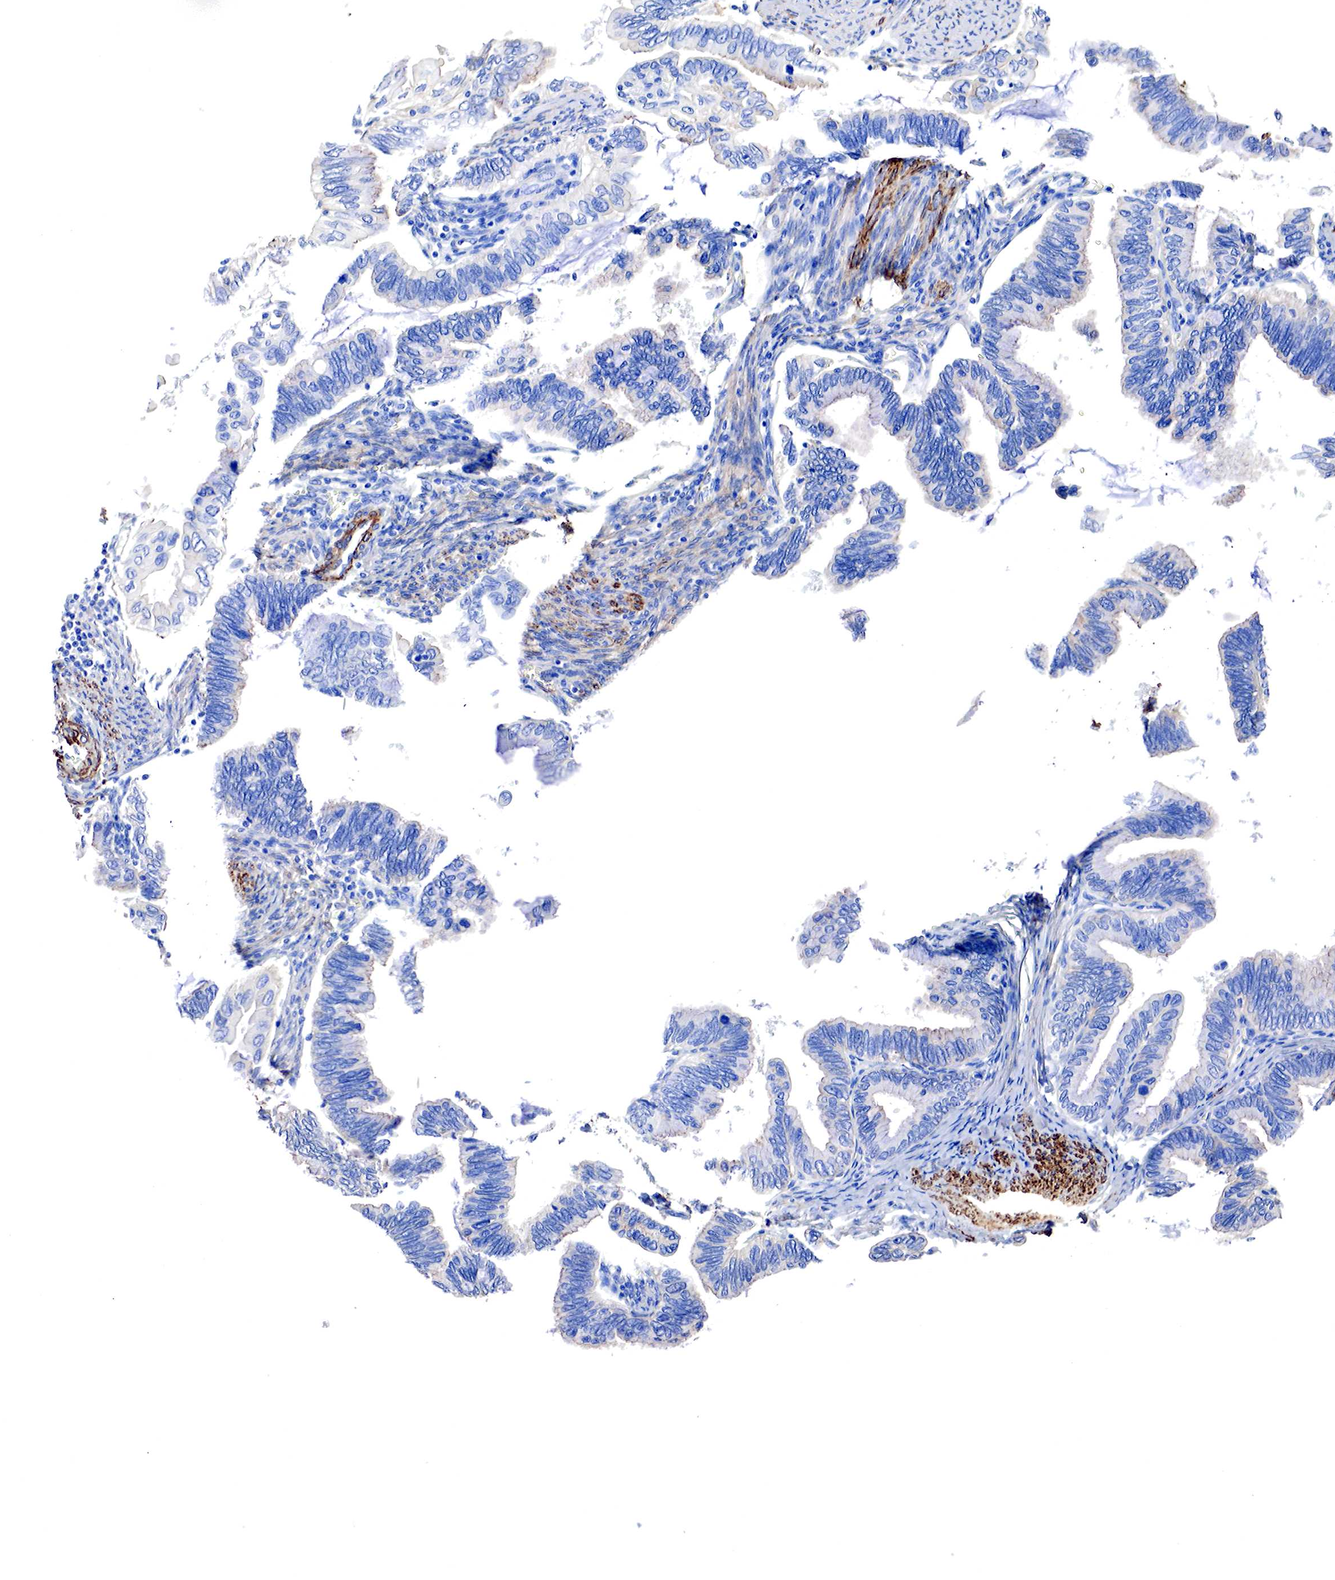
{"staining": {"intensity": "negative", "quantity": "none", "location": "none"}, "tissue": "cervical cancer", "cell_type": "Tumor cells", "image_type": "cancer", "snomed": [{"axis": "morphology", "description": "Adenocarcinoma, NOS"}, {"axis": "topography", "description": "Cervix"}], "caption": "IHC photomicrograph of neoplastic tissue: human cervical adenocarcinoma stained with DAB displays no significant protein positivity in tumor cells.", "gene": "TPM1", "patient": {"sex": "female", "age": 49}}